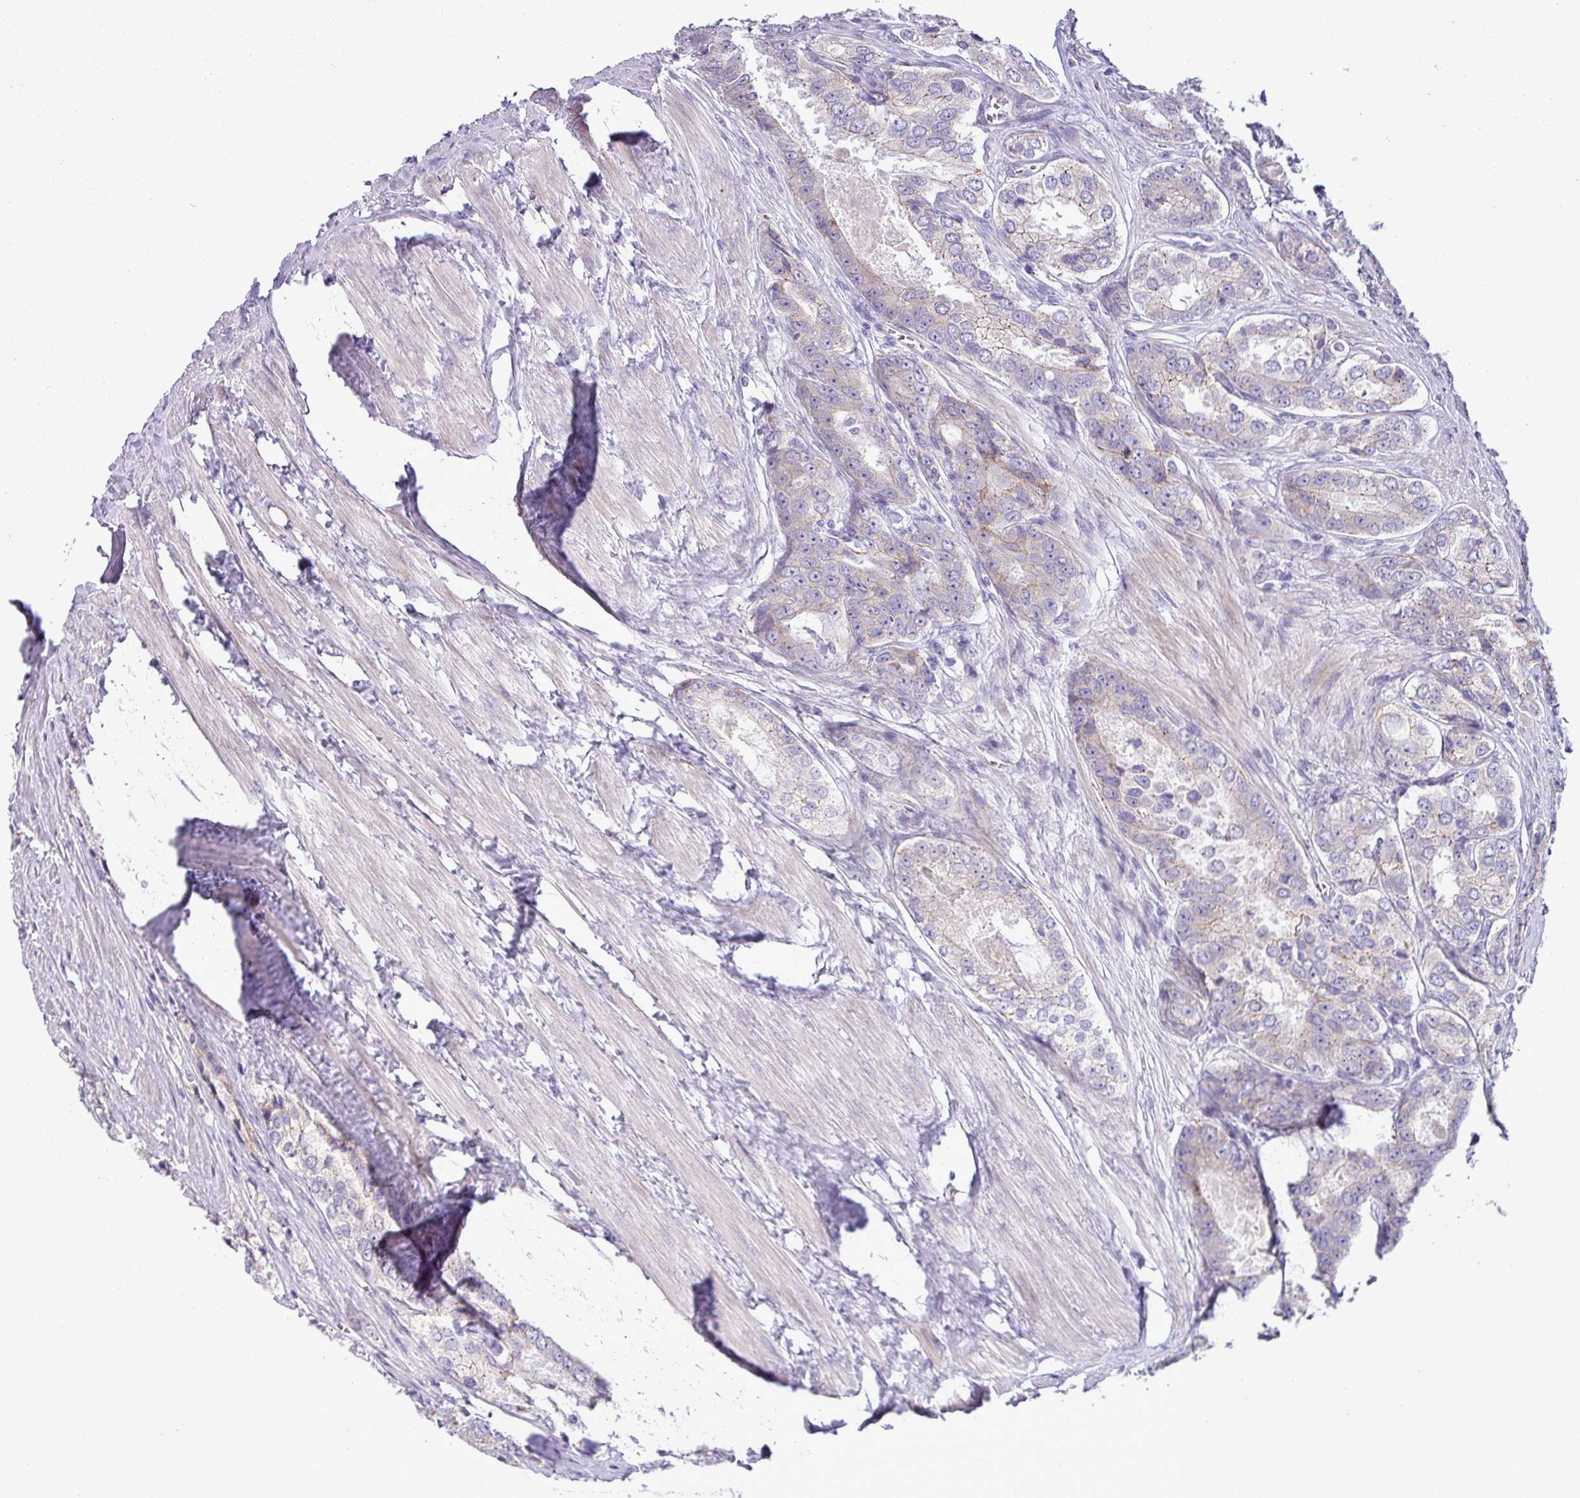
{"staining": {"intensity": "moderate", "quantity": "<25%", "location": "cytoplasmic/membranous"}, "tissue": "prostate cancer", "cell_type": "Tumor cells", "image_type": "cancer", "snomed": [{"axis": "morphology", "description": "Adenocarcinoma, Low grade"}, {"axis": "topography", "description": "Prostate"}], "caption": "Immunohistochemical staining of human prostate adenocarcinoma (low-grade) reveals low levels of moderate cytoplasmic/membranous expression in about <25% of tumor cells. The staining was performed using DAB to visualize the protein expression in brown, while the nuclei were stained in blue with hematoxylin (Magnification: 20x).", "gene": "ACAP3", "patient": {"sex": "male", "age": 68}}